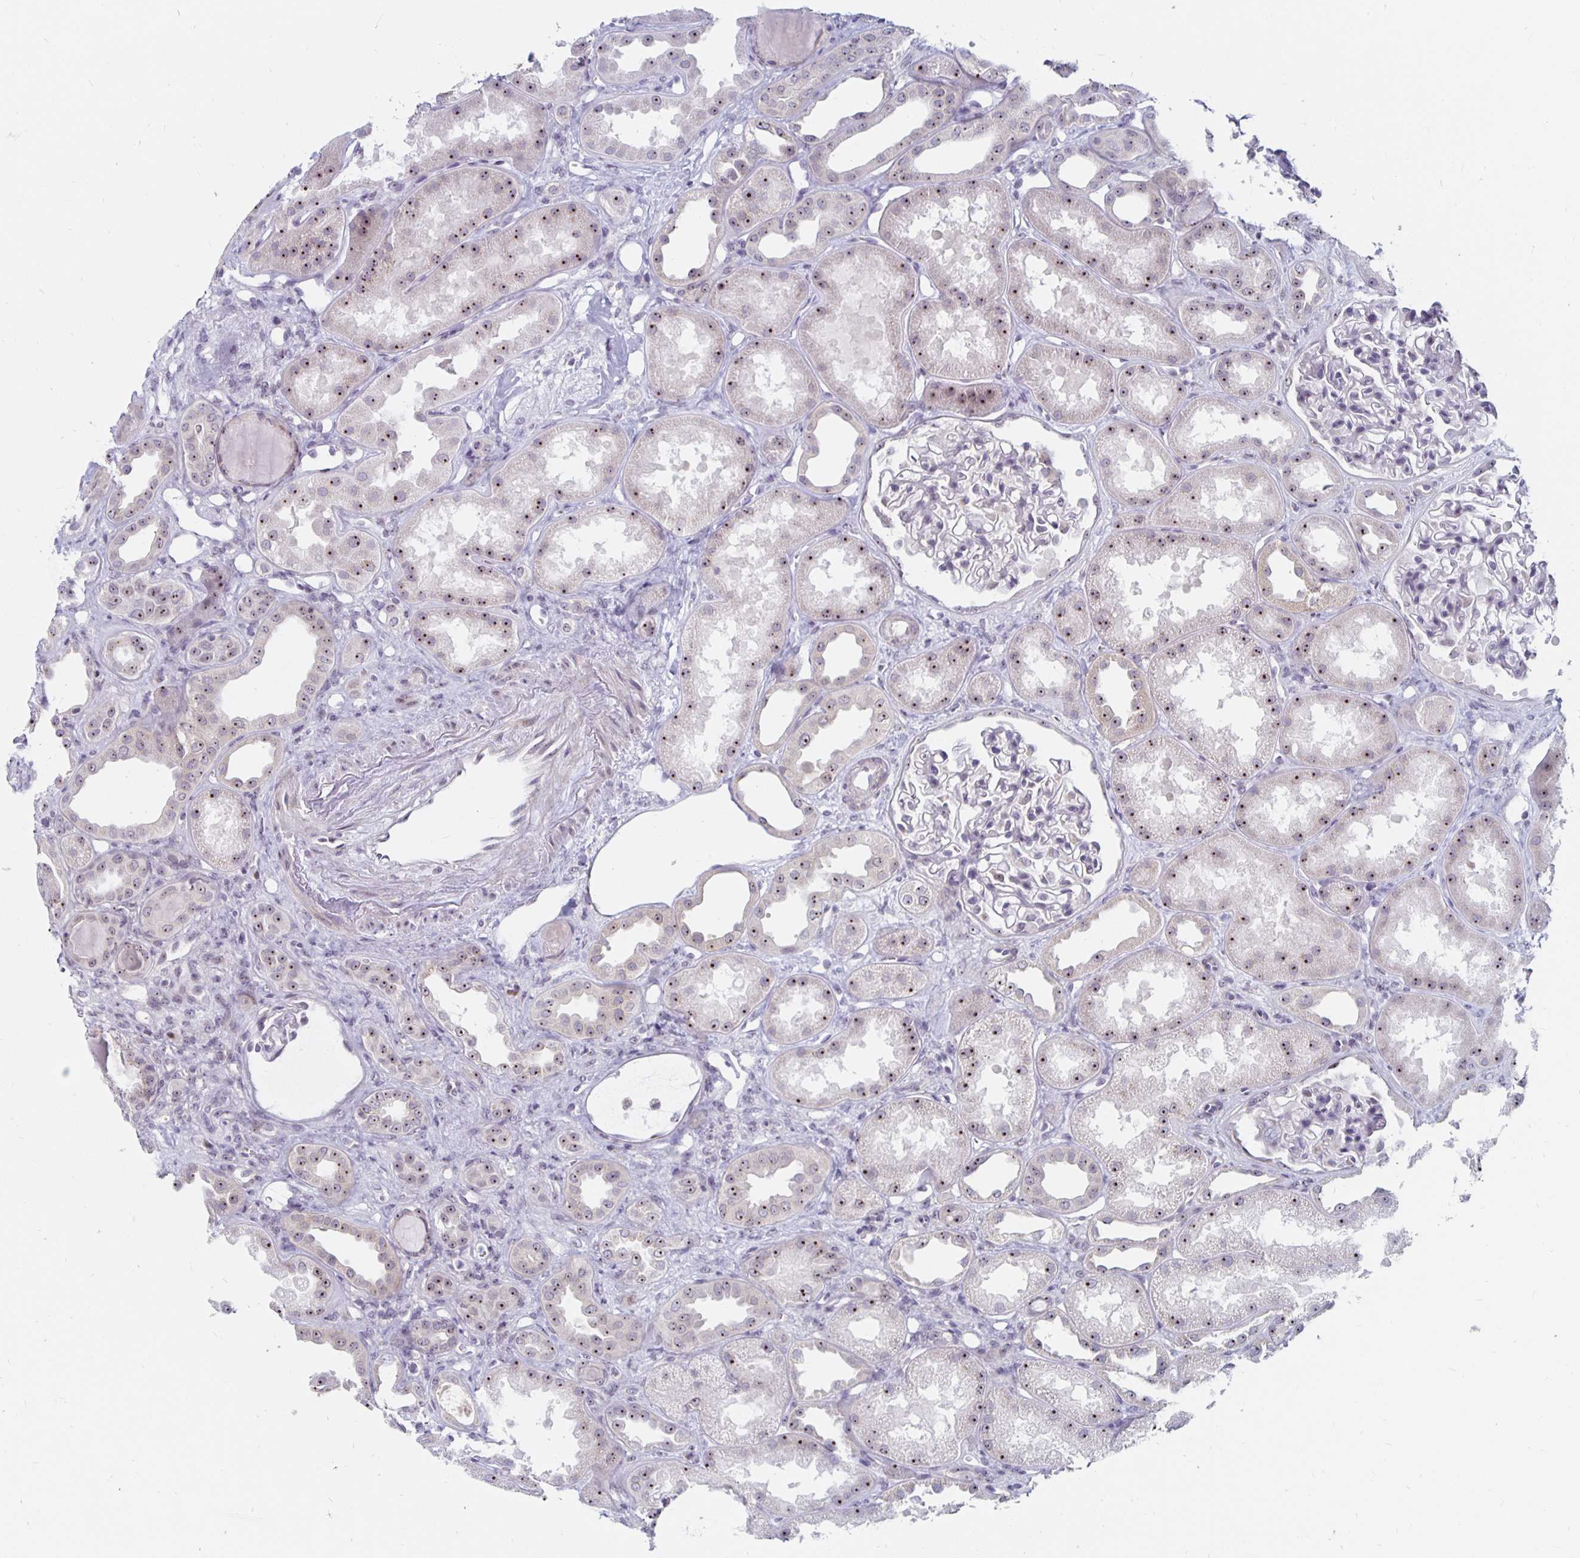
{"staining": {"intensity": "weak", "quantity": "<25%", "location": "nuclear"}, "tissue": "kidney", "cell_type": "Cells in glomeruli", "image_type": "normal", "snomed": [{"axis": "morphology", "description": "Normal tissue, NOS"}, {"axis": "topography", "description": "Kidney"}], "caption": "Protein analysis of unremarkable kidney reveals no significant positivity in cells in glomeruli. (DAB immunohistochemistry visualized using brightfield microscopy, high magnification).", "gene": "NUP85", "patient": {"sex": "male", "age": 61}}